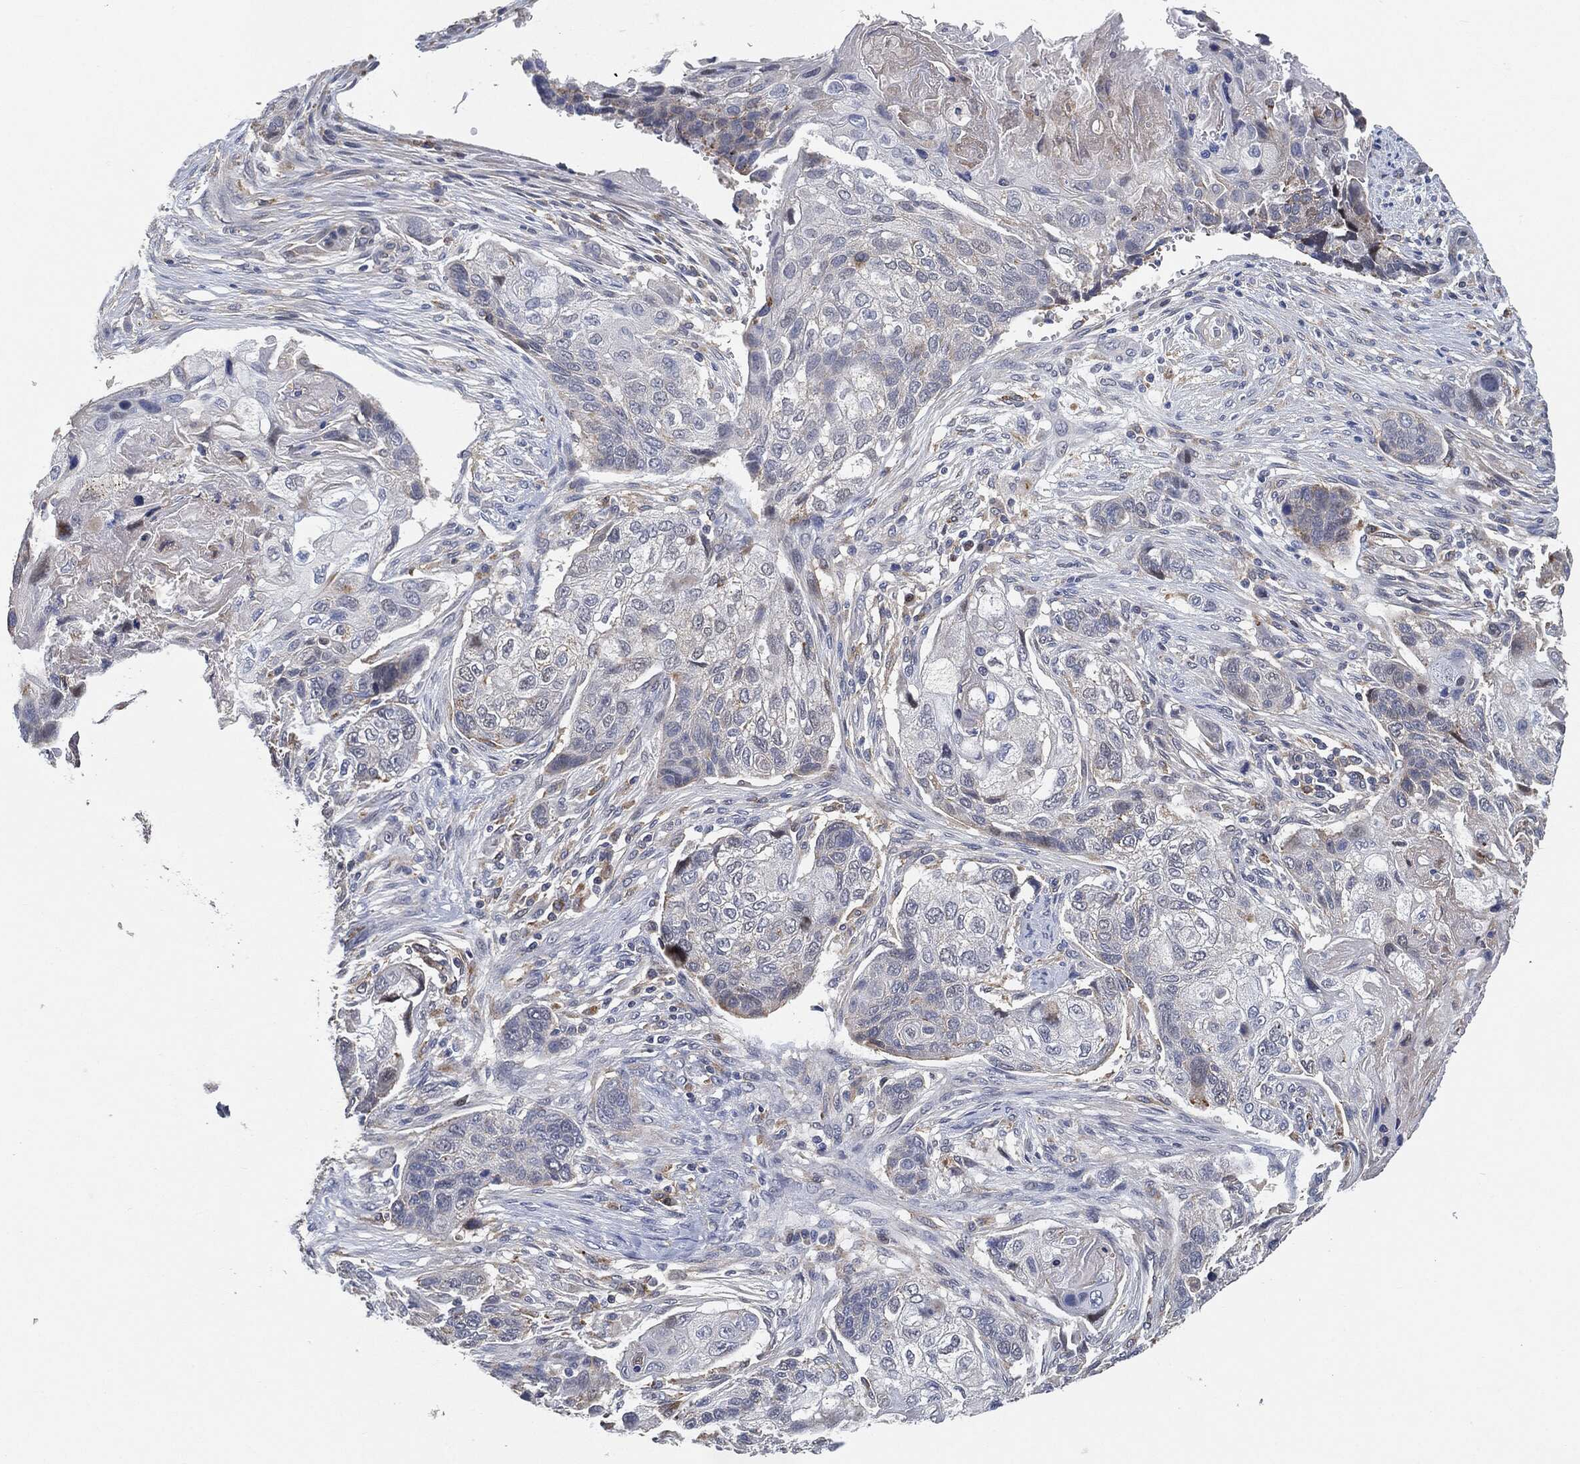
{"staining": {"intensity": "negative", "quantity": "none", "location": "none"}, "tissue": "lung cancer", "cell_type": "Tumor cells", "image_type": "cancer", "snomed": [{"axis": "morphology", "description": "Normal tissue, NOS"}, {"axis": "morphology", "description": "Squamous cell carcinoma, NOS"}, {"axis": "topography", "description": "Bronchus"}, {"axis": "topography", "description": "Lung"}], "caption": "A histopathology image of lung cancer (squamous cell carcinoma) stained for a protein reveals no brown staining in tumor cells. (DAB IHC with hematoxylin counter stain).", "gene": "VSIG4", "patient": {"sex": "male", "age": 69}}